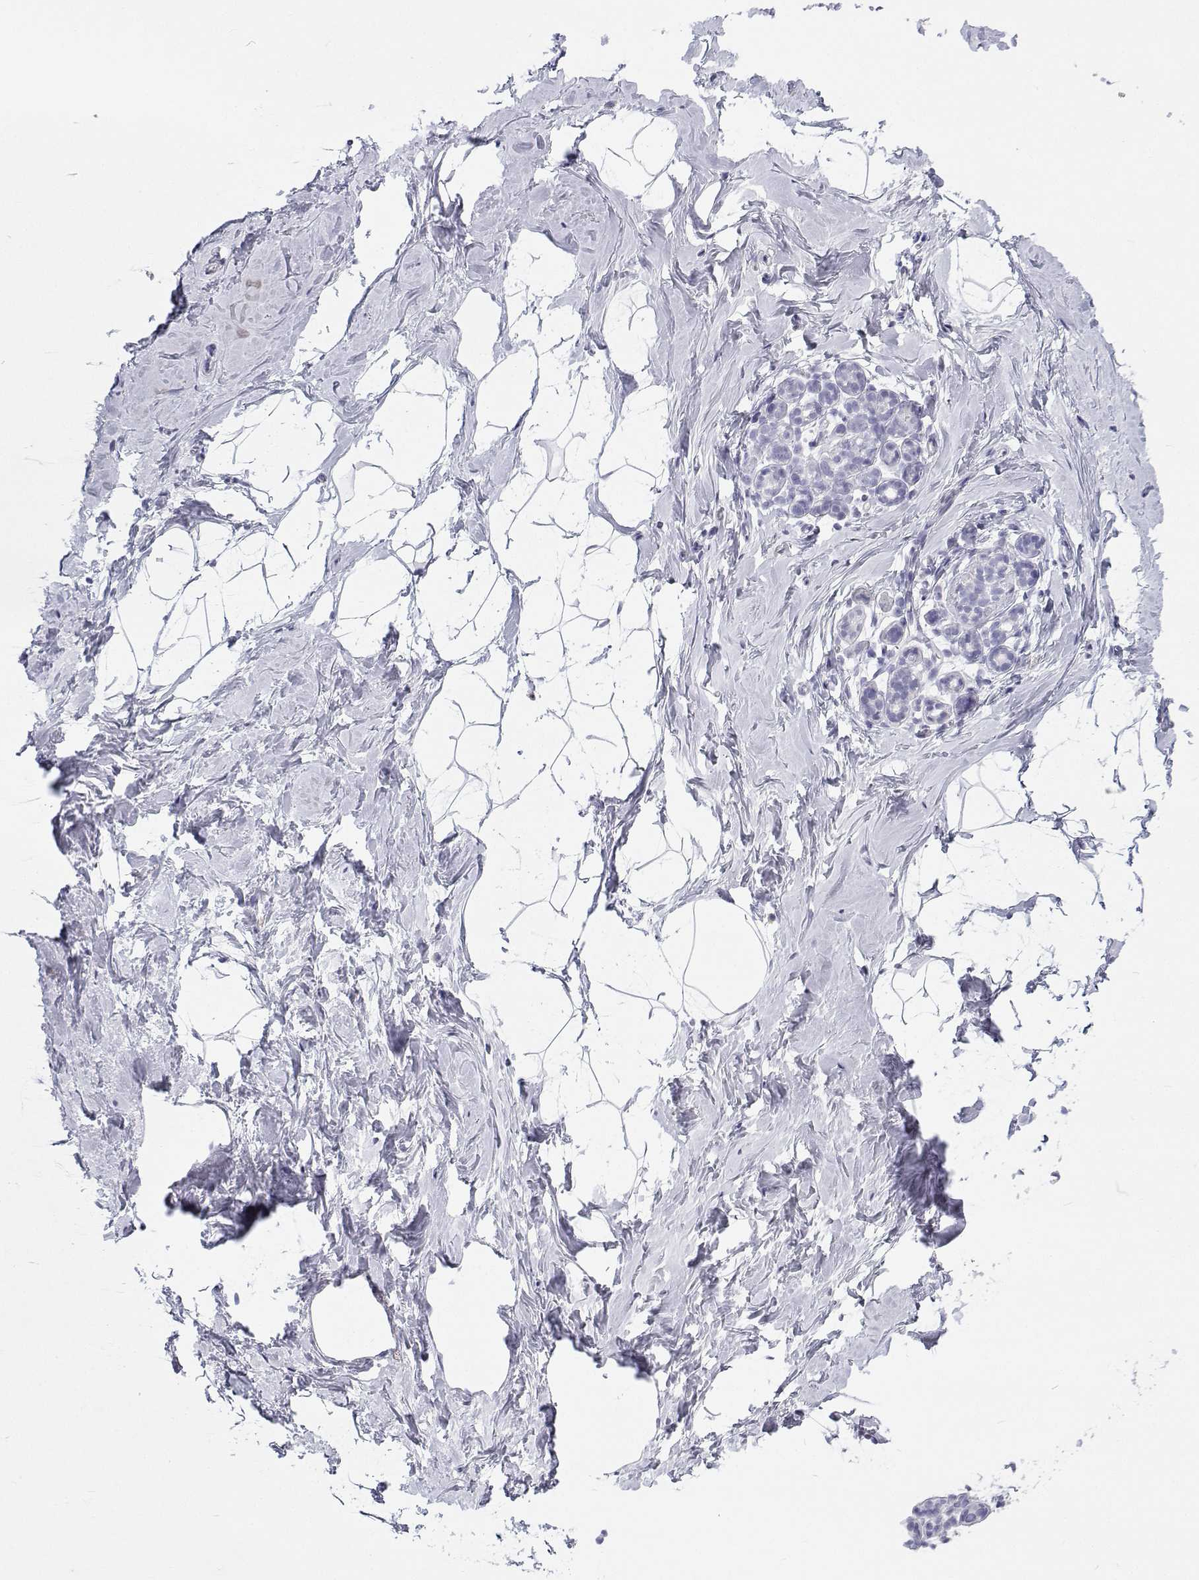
{"staining": {"intensity": "negative", "quantity": "none", "location": "none"}, "tissue": "breast", "cell_type": "Adipocytes", "image_type": "normal", "snomed": [{"axis": "morphology", "description": "Normal tissue, NOS"}, {"axis": "topography", "description": "Breast"}], "caption": "The IHC photomicrograph has no significant positivity in adipocytes of breast.", "gene": "SFTPB", "patient": {"sex": "female", "age": 32}}